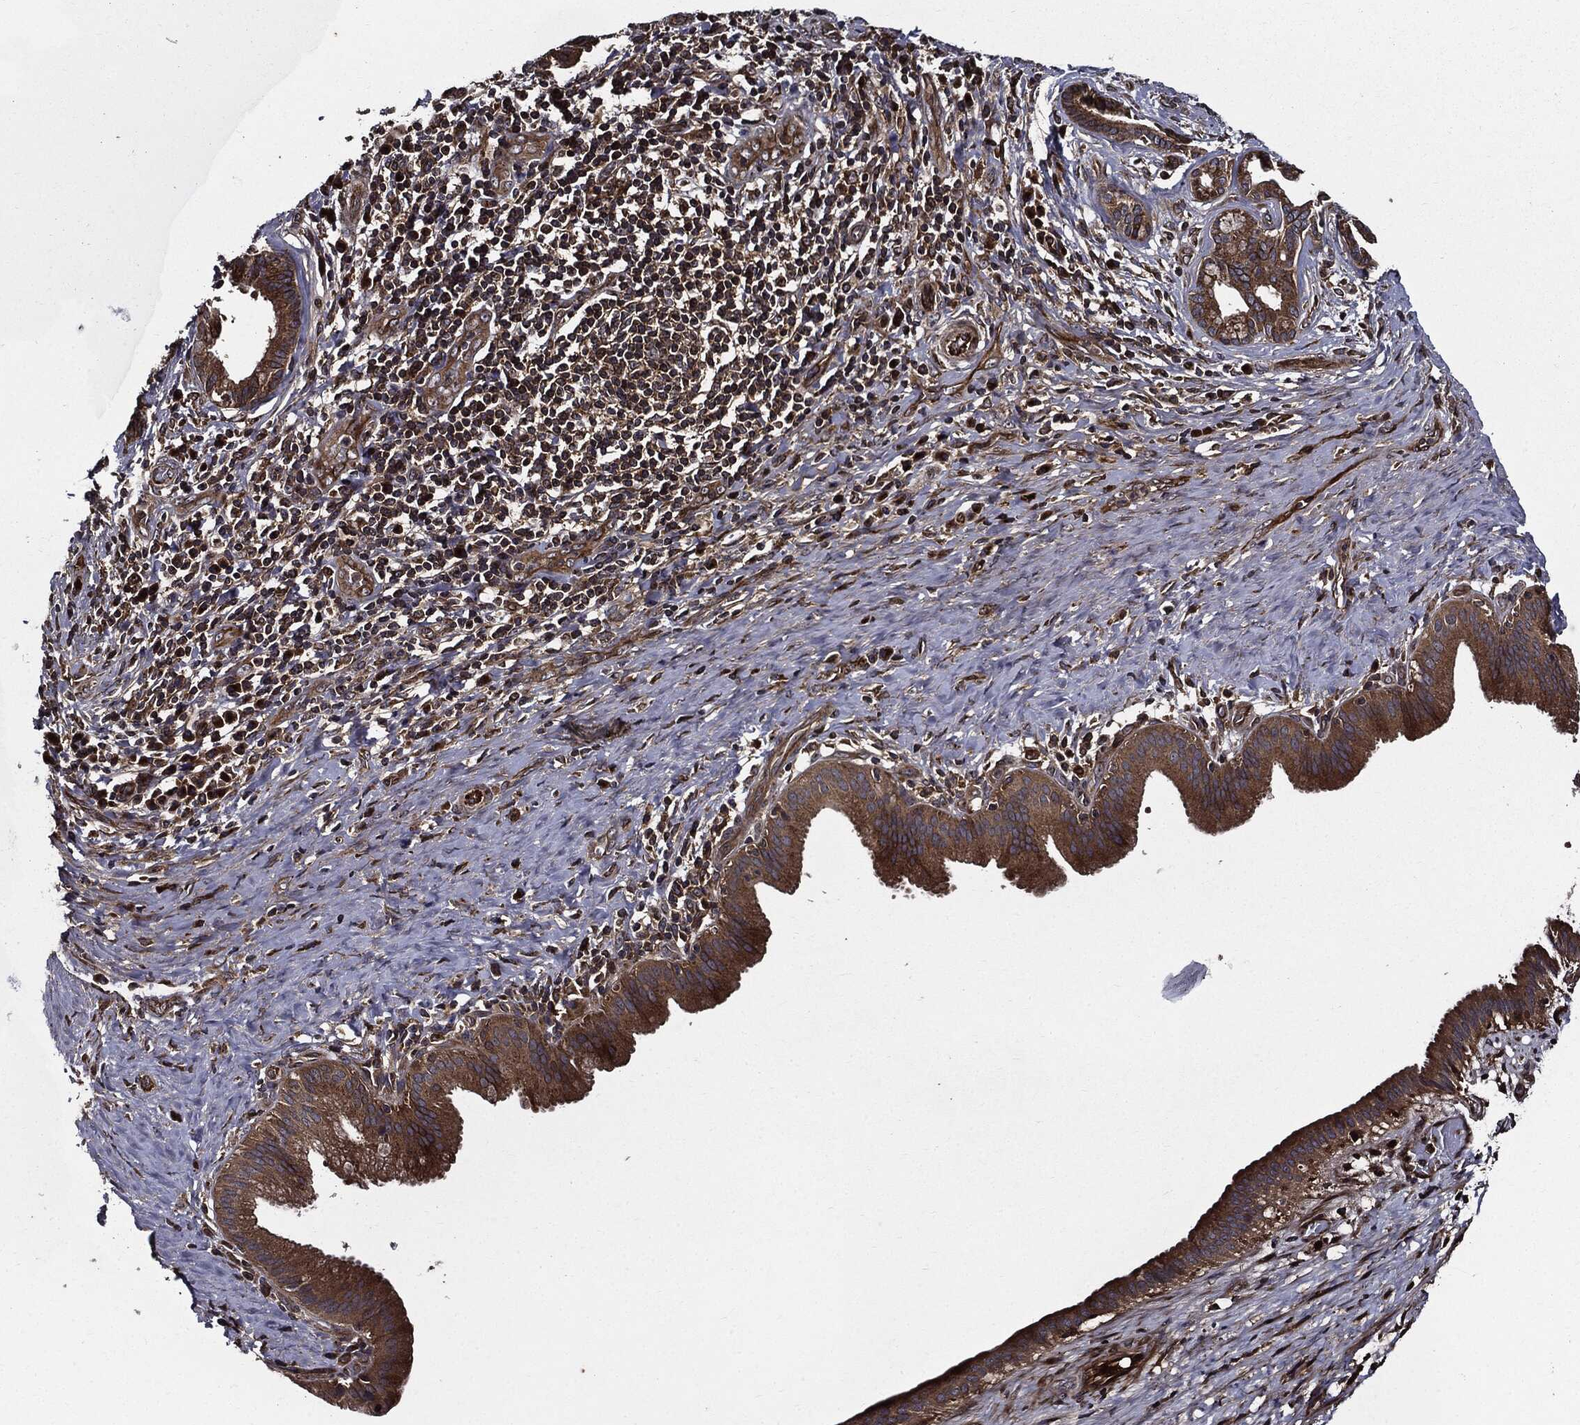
{"staining": {"intensity": "strong", "quantity": ">75%", "location": "cytoplasmic/membranous"}, "tissue": "liver cancer", "cell_type": "Tumor cells", "image_type": "cancer", "snomed": [{"axis": "morphology", "description": "Cholangiocarcinoma"}, {"axis": "topography", "description": "Liver"}], "caption": "Brown immunohistochemical staining in liver cancer exhibits strong cytoplasmic/membranous staining in approximately >75% of tumor cells.", "gene": "HTT", "patient": {"sex": "female", "age": 73}}